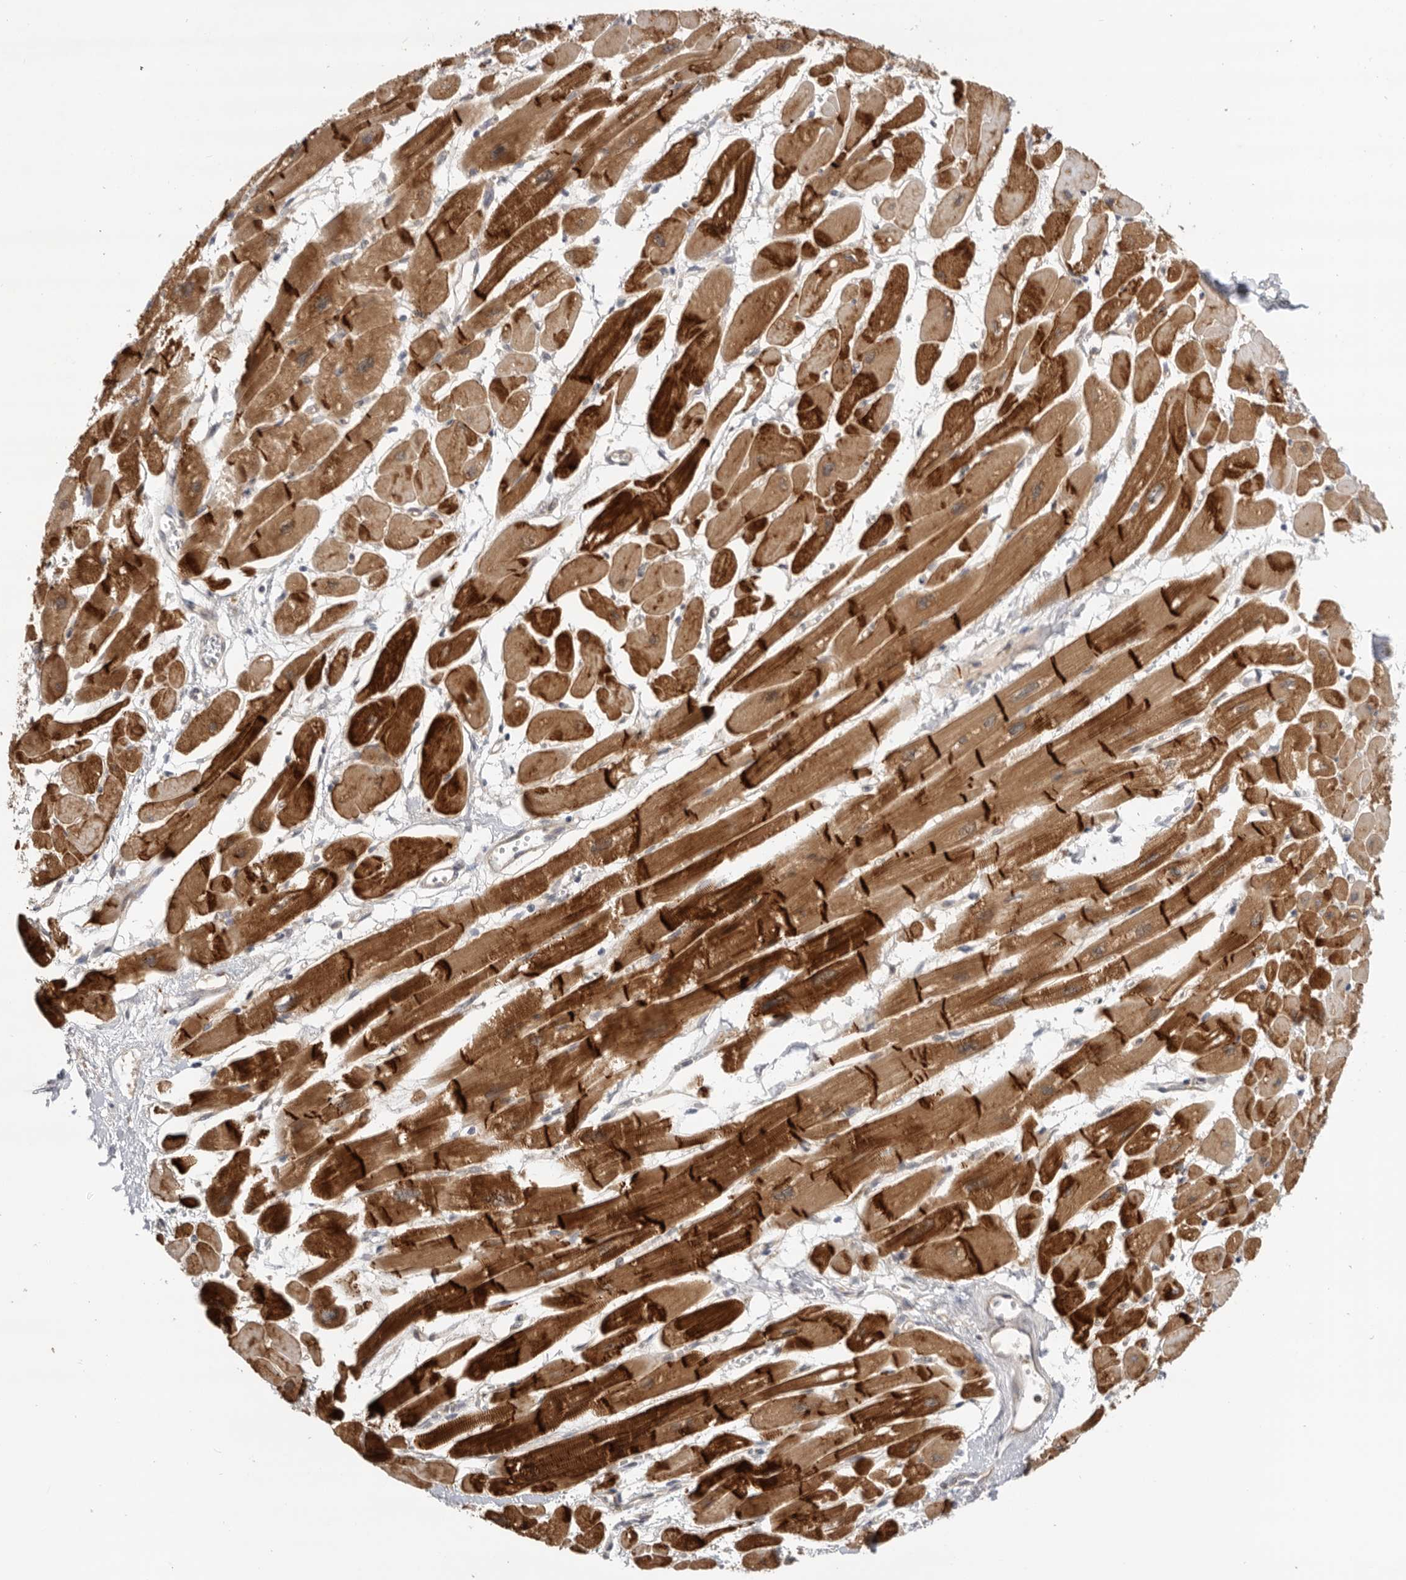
{"staining": {"intensity": "strong", "quantity": ">75%", "location": "cytoplasmic/membranous"}, "tissue": "heart muscle", "cell_type": "Cardiomyocytes", "image_type": "normal", "snomed": [{"axis": "morphology", "description": "Normal tissue, NOS"}, {"axis": "topography", "description": "Heart"}], "caption": "This image shows immunohistochemistry (IHC) staining of unremarkable heart muscle, with high strong cytoplasmic/membranous expression in approximately >75% of cardiomyocytes.", "gene": "DCAF8", "patient": {"sex": "female", "age": 54}}